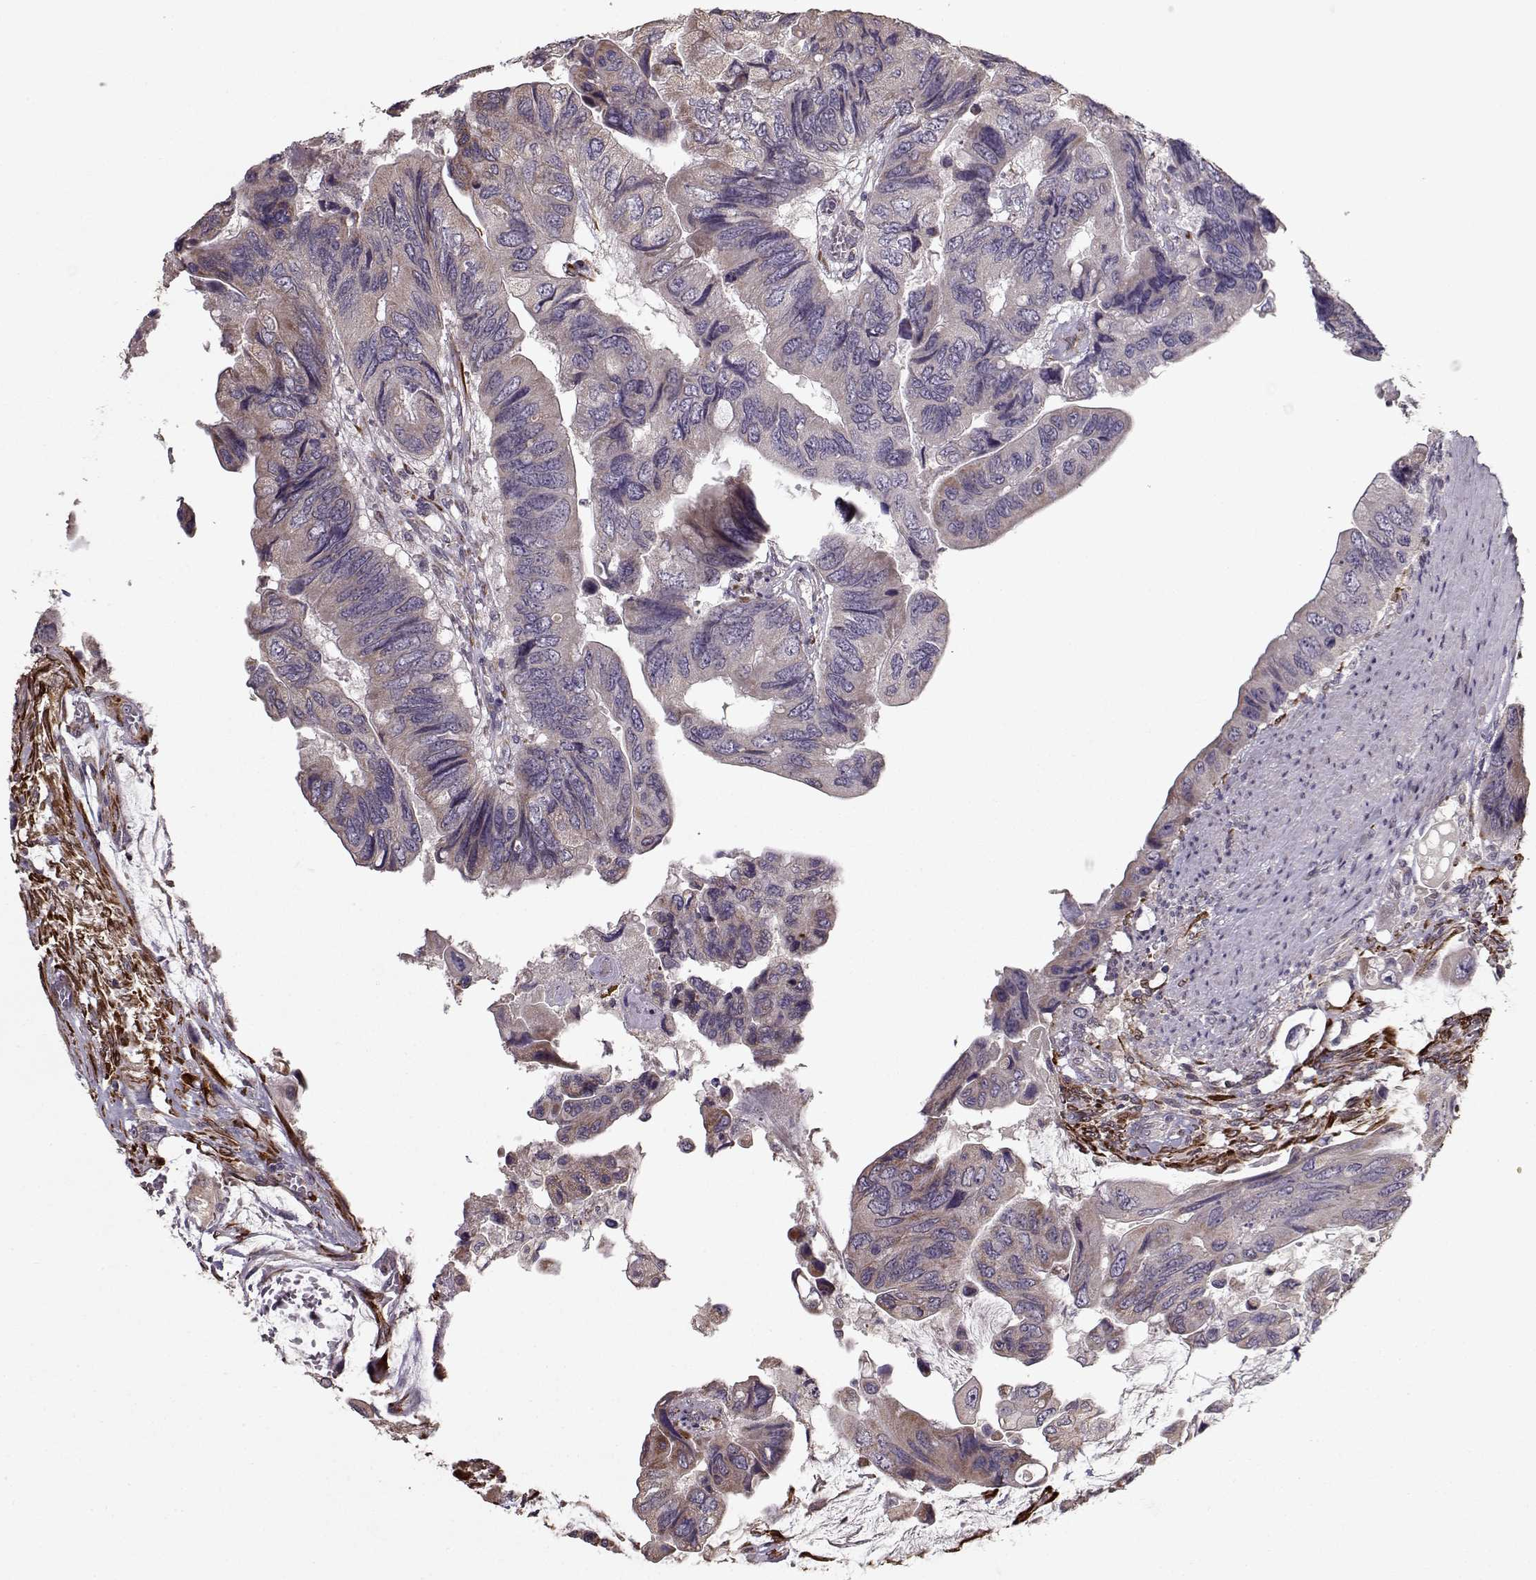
{"staining": {"intensity": "moderate", "quantity": "25%-75%", "location": "cytoplasmic/membranous"}, "tissue": "colorectal cancer", "cell_type": "Tumor cells", "image_type": "cancer", "snomed": [{"axis": "morphology", "description": "Adenocarcinoma, NOS"}, {"axis": "topography", "description": "Rectum"}], "caption": "The image exhibits staining of colorectal adenocarcinoma, revealing moderate cytoplasmic/membranous protein positivity (brown color) within tumor cells. (Brightfield microscopy of DAB IHC at high magnification).", "gene": "IMMP1L", "patient": {"sex": "male", "age": 63}}